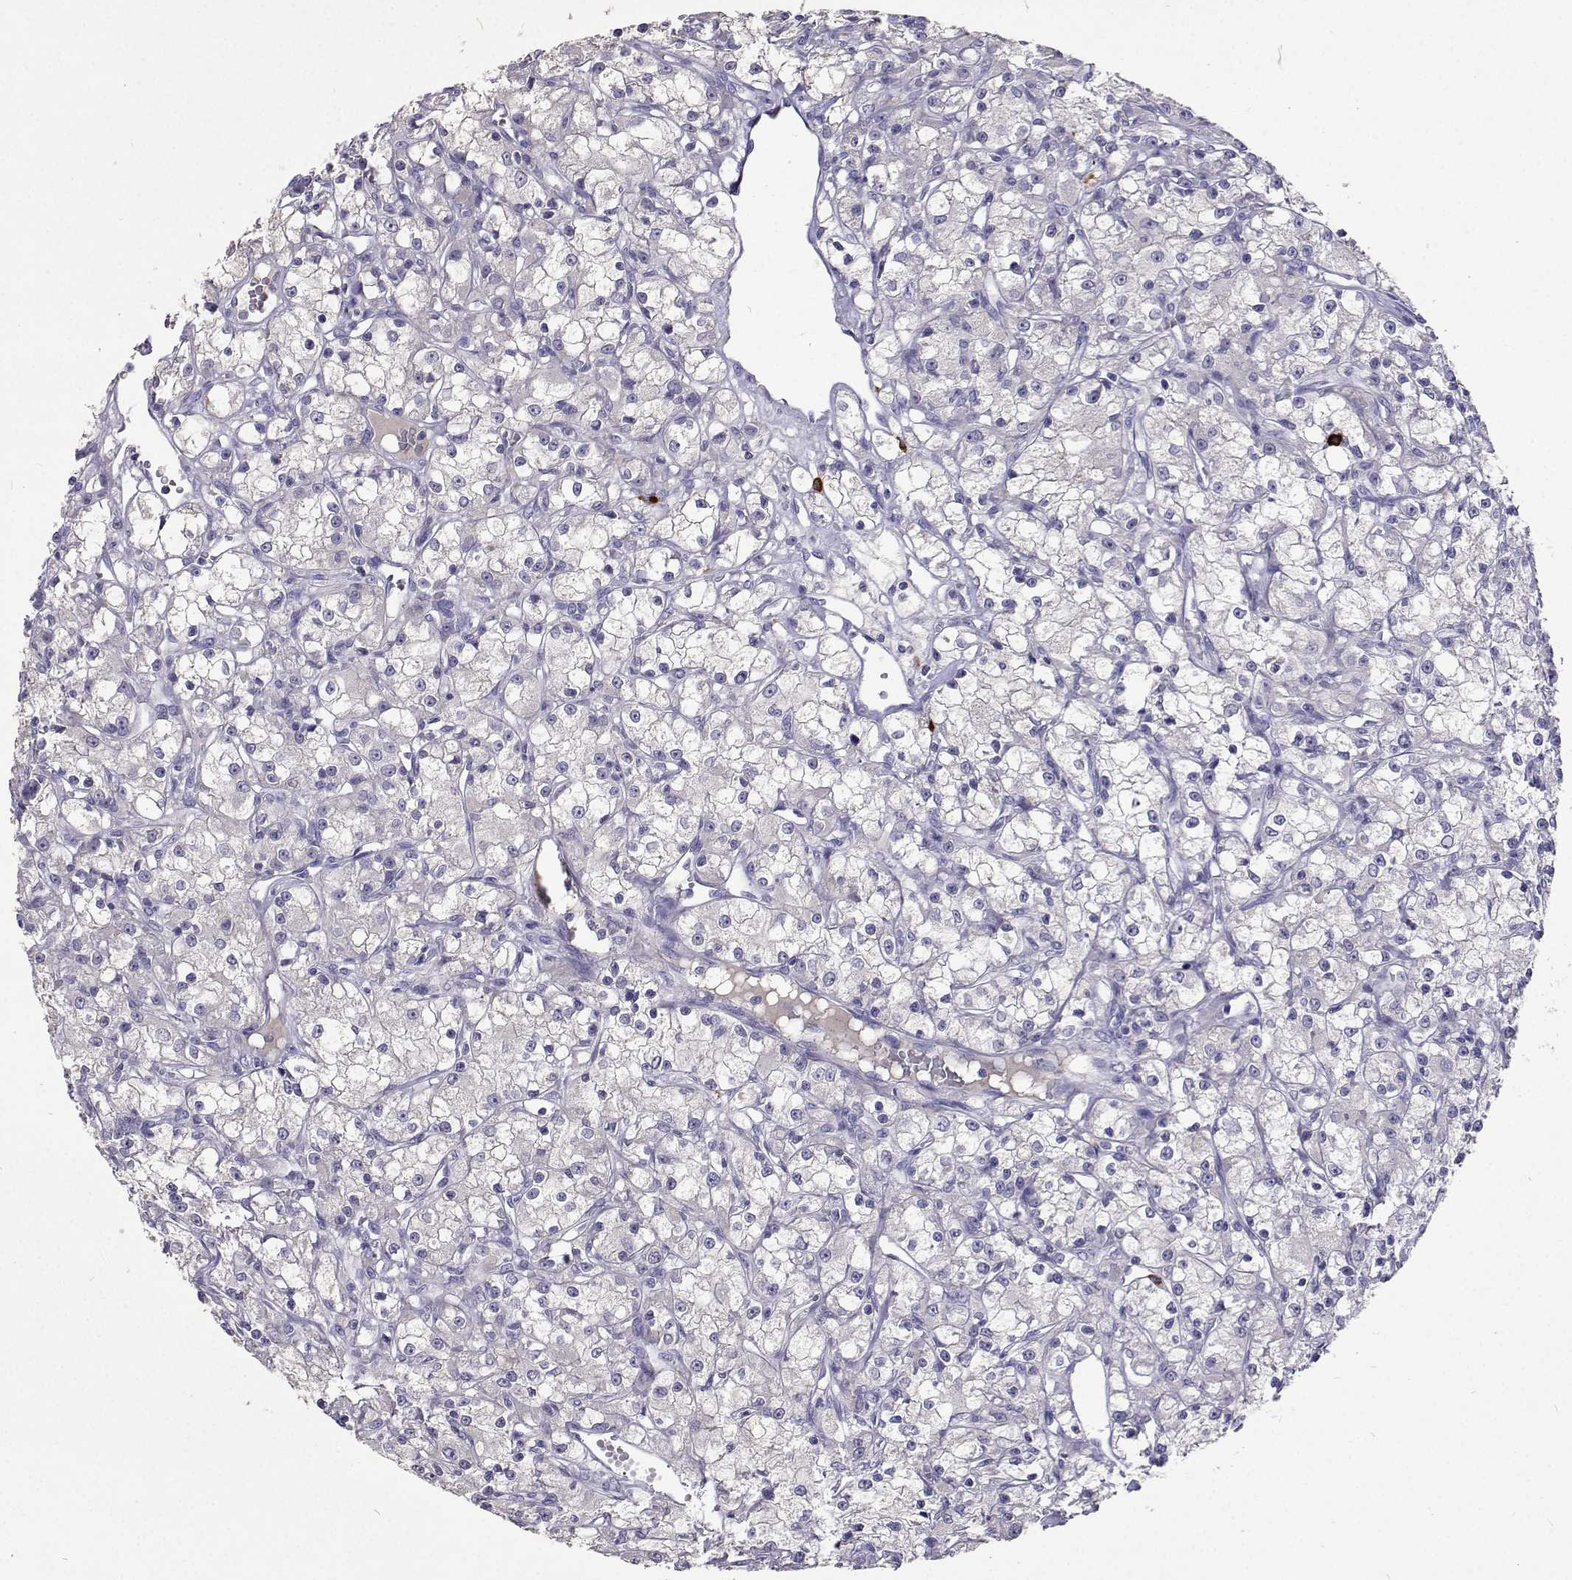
{"staining": {"intensity": "negative", "quantity": "none", "location": "none"}, "tissue": "renal cancer", "cell_type": "Tumor cells", "image_type": "cancer", "snomed": [{"axis": "morphology", "description": "Adenocarcinoma, NOS"}, {"axis": "topography", "description": "Kidney"}], "caption": "A high-resolution histopathology image shows immunohistochemistry staining of renal adenocarcinoma, which shows no significant staining in tumor cells. (IHC, brightfield microscopy, high magnification).", "gene": "CFAP44", "patient": {"sex": "female", "age": 59}}